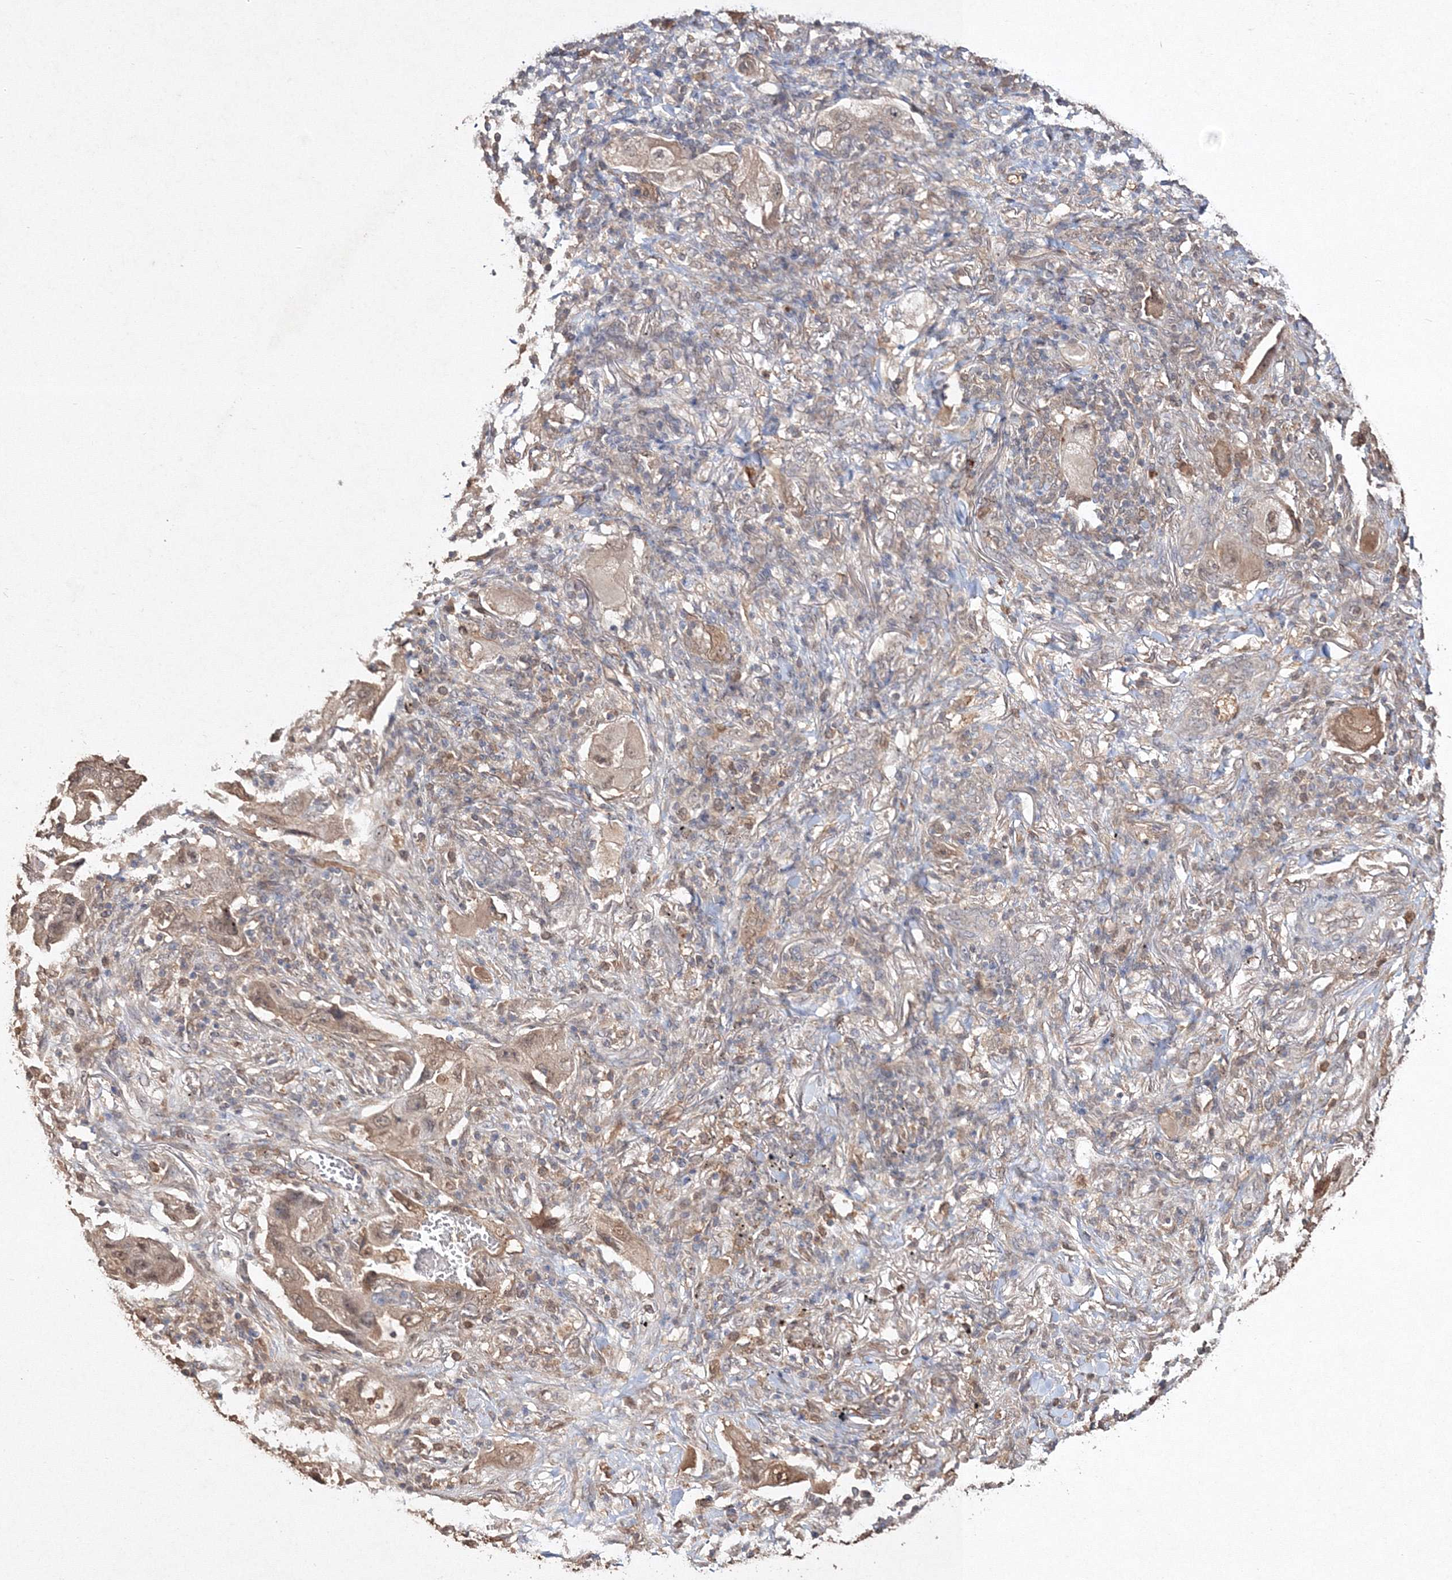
{"staining": {"intensity": "weak", "quantity": ">75%", "location": "cytoplasmic/membranous,nuclear"}, "tissue": "lung cancer", "cell_type": "Tumor cells", "image_type": "cancer", "snomed": [{"axis": "morphology", "description": "Adenocarcinoma, NOS"}, {"axis": "topography", "description": "Lung"}], "caption": "Immunohistochemistry (DAB (3,3'-diaminobenzidine)) staining of lung adenocarcinoma demonstrates weak cytoplasmic/membranous and nuclear protein positivity in approximately >75% of tumor cells.", "gene": "S100A11", "patient": {"sex": "female", "age": 65}}